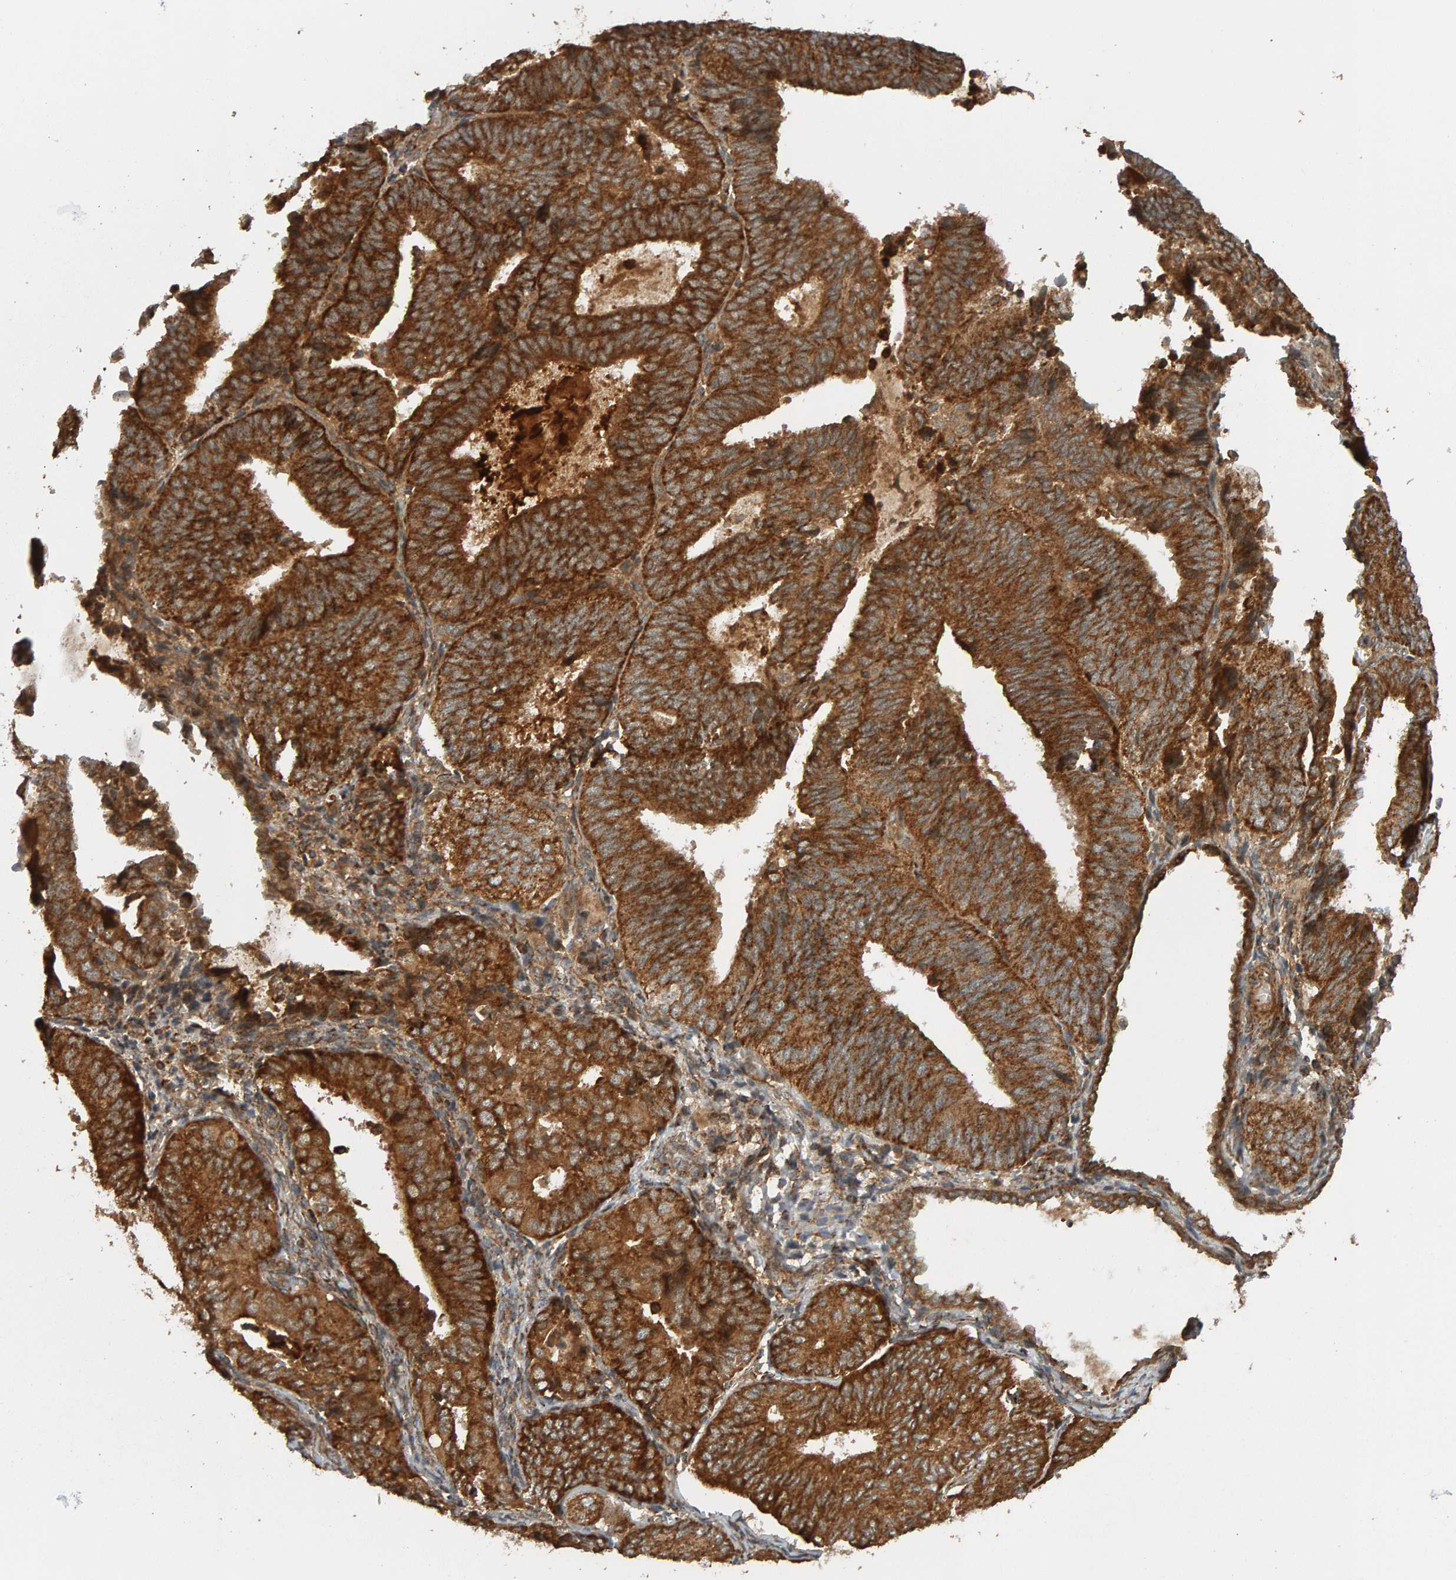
{"staining": {"intensity": "strong", "quantity": ">75%", "location": "cytoplasmic/membranous"}, "tissue": "endometrial cancer", "cell_type": "Tumor cells", "image_type": "cancer", "snomed": [{"axis": "morphology", "description": "Adenocarcinoma, NOS"}, {"axis": "topography", "description": "Endometrium"}], "caption": "There is high levels of strong cytoplasmic/membranous expression in tumor cells of endometrial adenocarcinoma, as demonstrated by immunohistochemical staining (brown color).", "gene": "ZFAND1", "patient": {"sex": "female", "age": 81}}